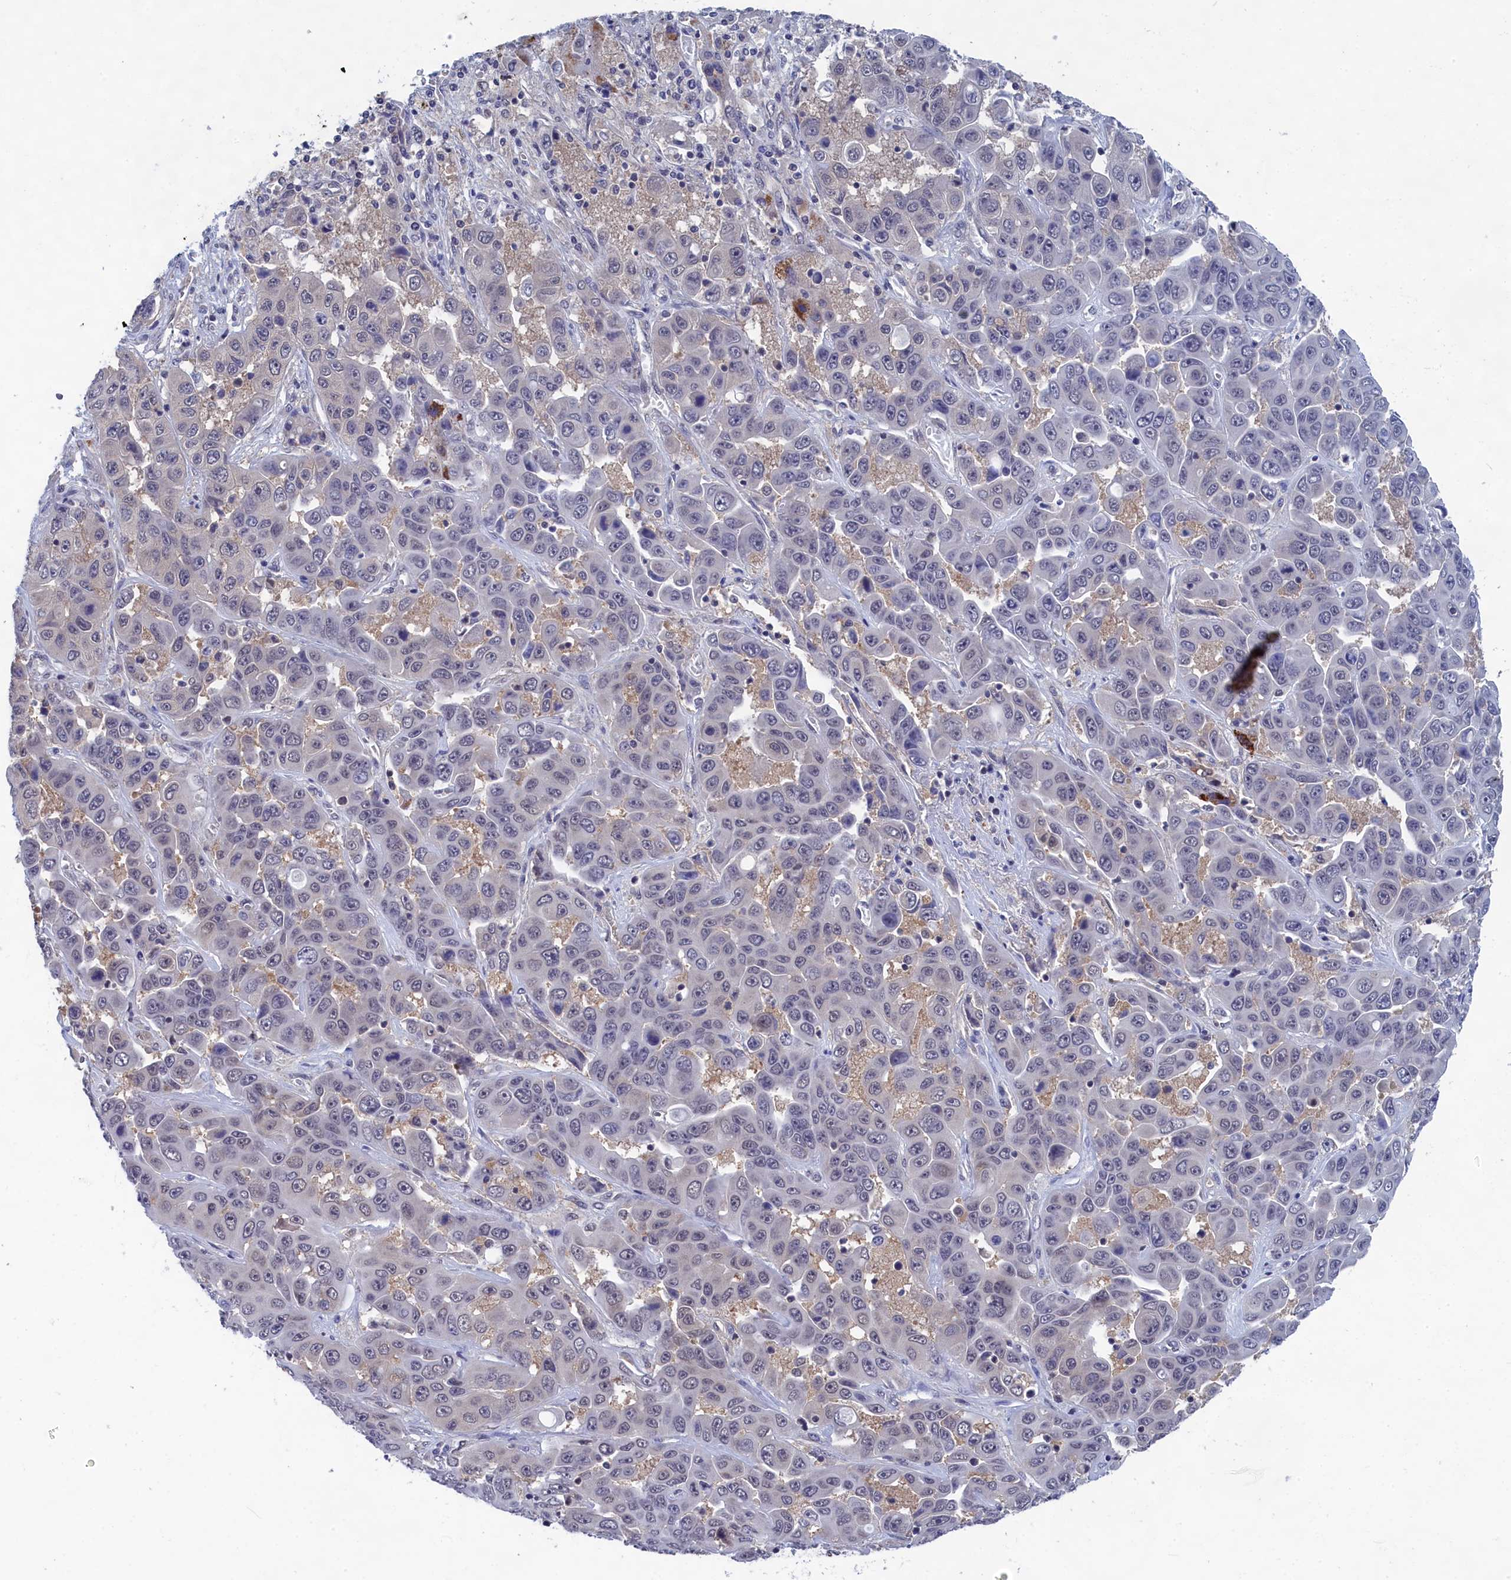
{"staining": {"intensity": "negative", "quantity": "none", "location": "none"}, "tissue": "liver cancer", "cell_type": "Tumor cells", "image_type": "cancer", "snomed": [{"axis": "morphology", "description": "Cholangiocarcinoma"}, {"axis": "topography", "description": "Liver"}], "caption": "There is no significant positivity in tumor cells of cholangiocarcinoma (liver).", "gene": "PGP", "patient": {"sex": "female", "age": 52}}